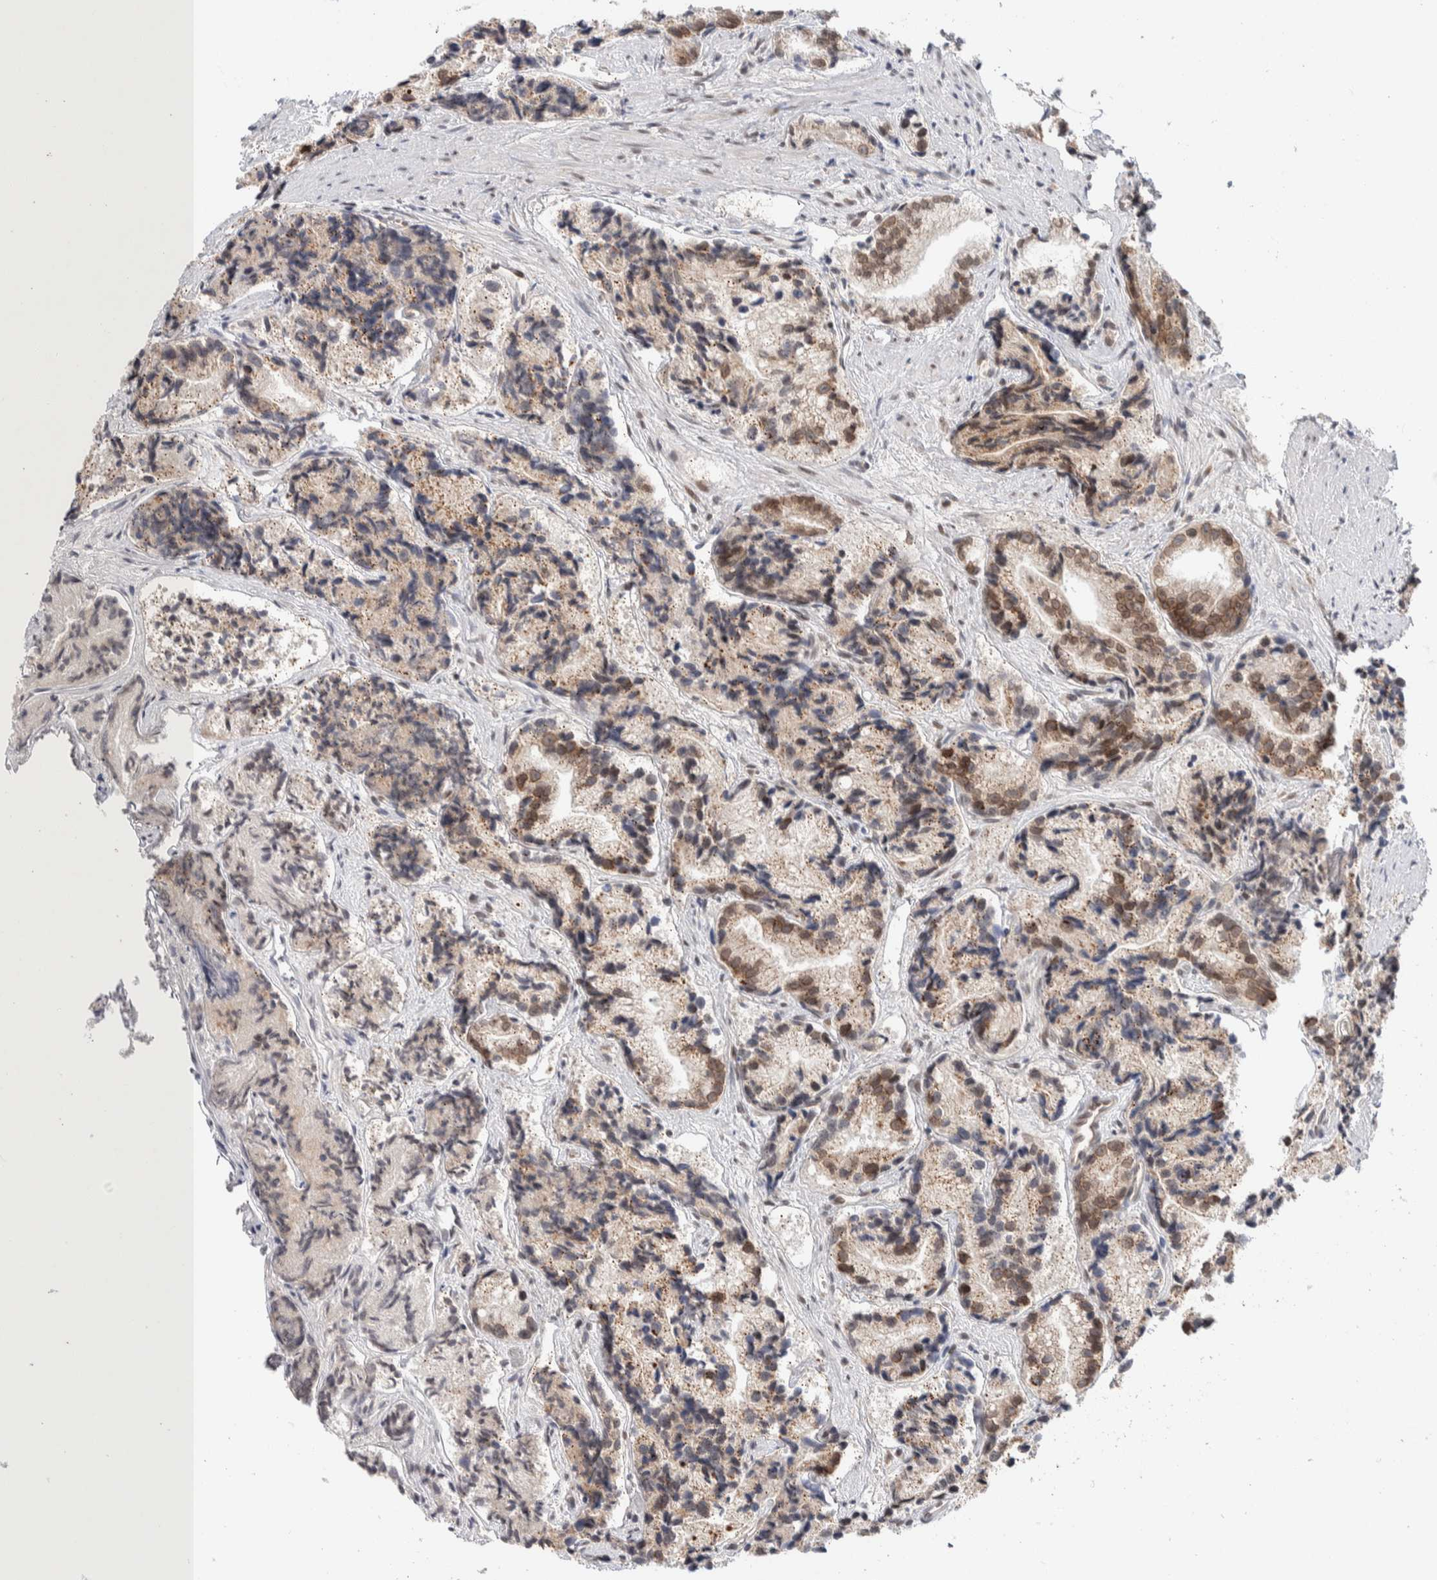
{"staining": {"intensity": "moderate", "quantity": "<25%", "location": "cytoplasmic/membranous,nuclear"}, "tissue": "prostate cancer", "cell_type": "Tumor cells", "image_type": "cancer", "snomed": [{"axis": "morphology", "description": "Adenocarcinoma, Low grade"}, {"axis": "topography", "description": "Prostate"}], "caption": "Immunohistochemical staining of human adenocarcinoma (low-grade) (prostate) reveals low levels of moderate cytoplasmic/membranous and nuclear protein positivity in about <25% of tumor cells.", "gene": "CRAT", "patient": {"sex": "male", "age": 89}}